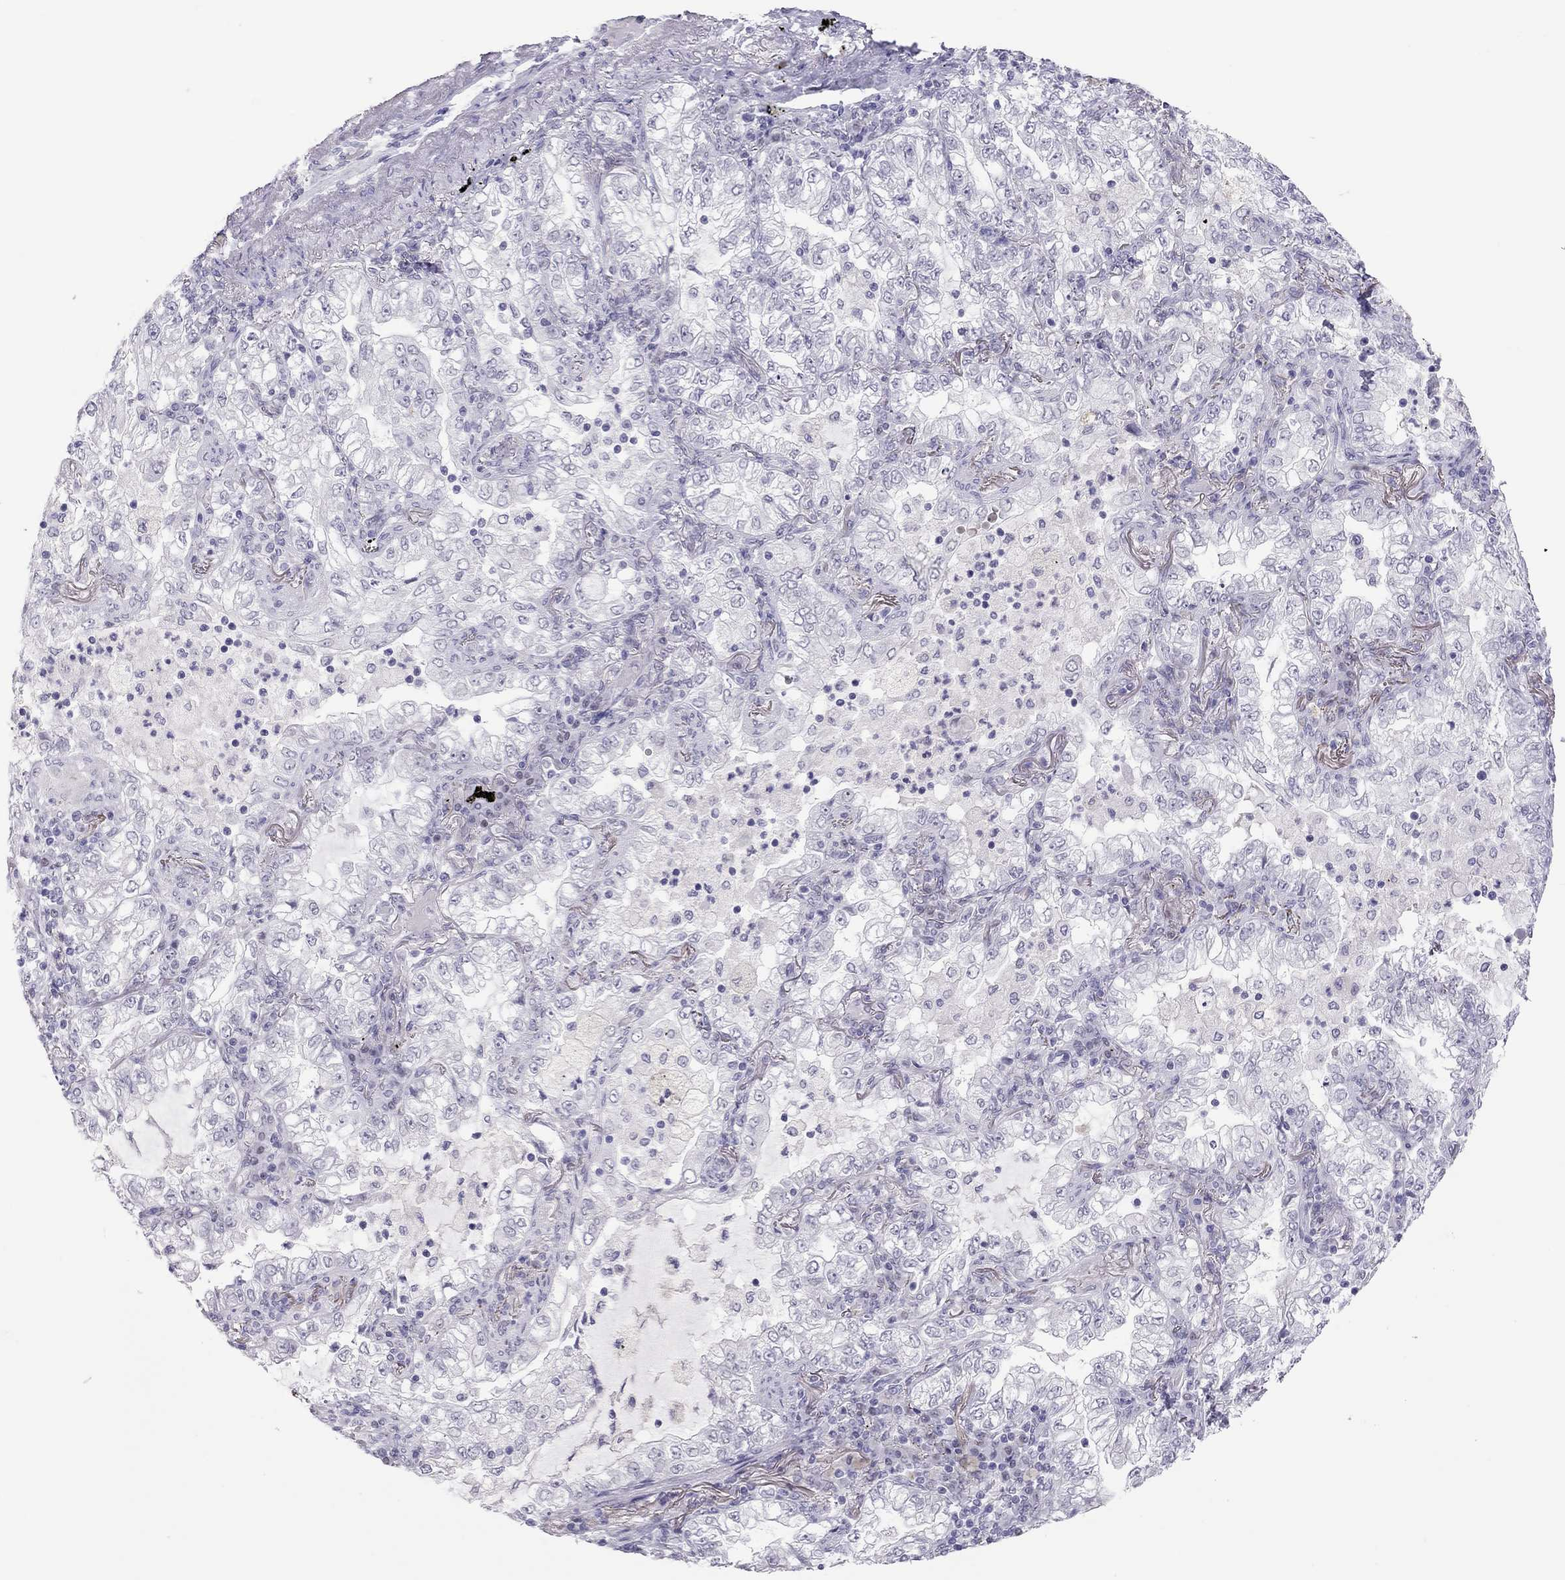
{"staining": {"intensity": "negative", "quantity": "none", "location": "none"}, "tissue": "lung cancer", "cell_type": "Tumor cells", "image_type": "cancer", "snomed": [{"axis": "morphology", "description": "Adenocarcinoma, NOS"}, {"axis": "topography", "description": "Lung"}], "caption": "A high-resolution image shows immunohistochemistry (IHC) staining of lung cancer (adenocarcinoma), which shows no significant expression in tumor cells.", "gene": "CHRNB3", "patient": {"sex": "female", "age": 73}}